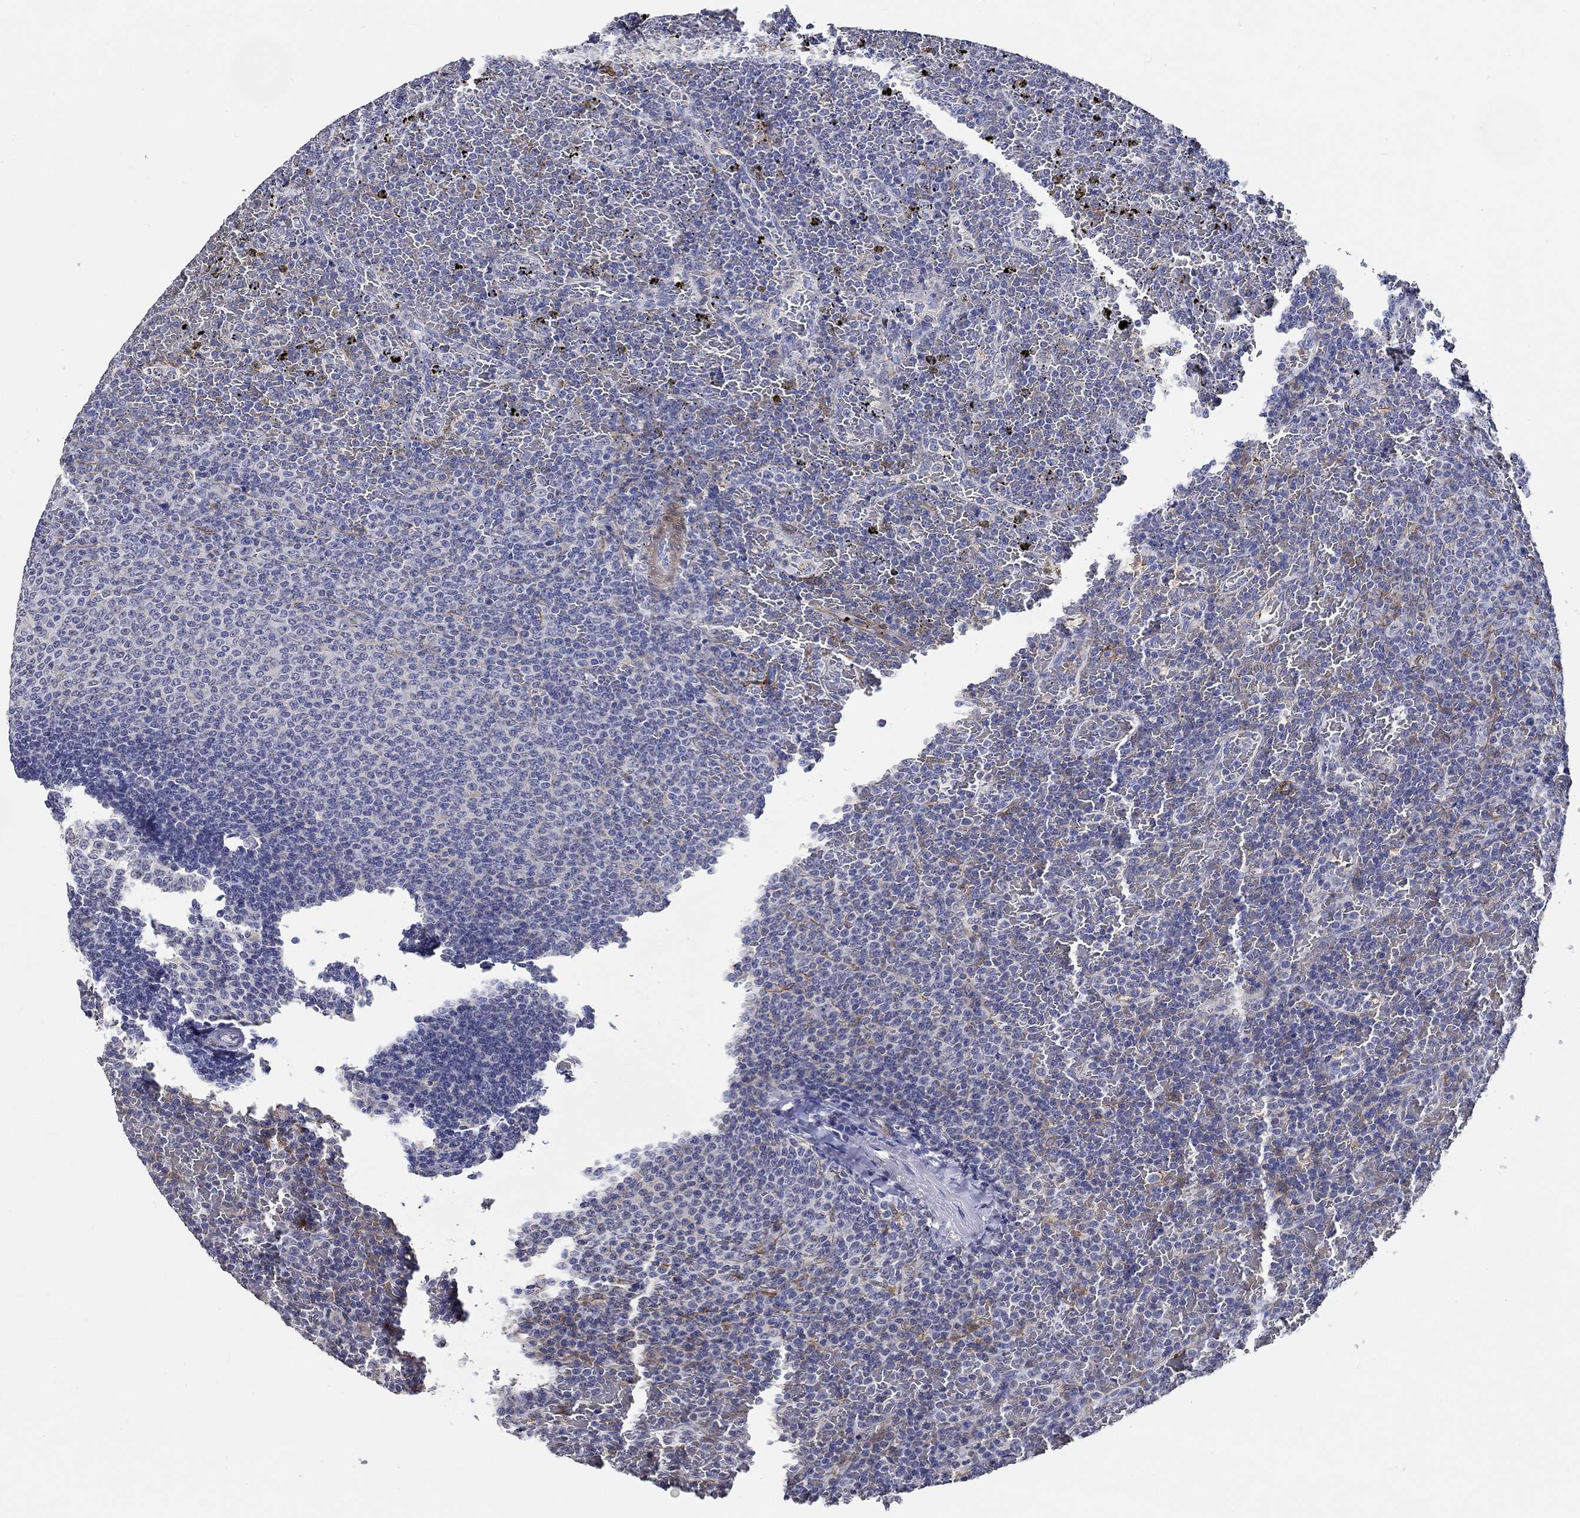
{"staining": {"intensity": "negative", "quantity": "none", "location": "none"}, "tissue": "lymphoma", "cell_type": "Tumor cells", "image_type": "cancer", "snomed": [{"axis": "morphology", "description": "Malignant lymphoma, non-Hodgkin's type, Low grade"}, {"axis": "topography", "description": "Spleen"}], "caption": "This is a photomicrograph of IHC staining of low-grade malignant lymphoma, non-Hodgkin's type, which shows no staining in tumor cells.", "gene": "PDE1B", "patient": {"sex": "female", "age": 77}}